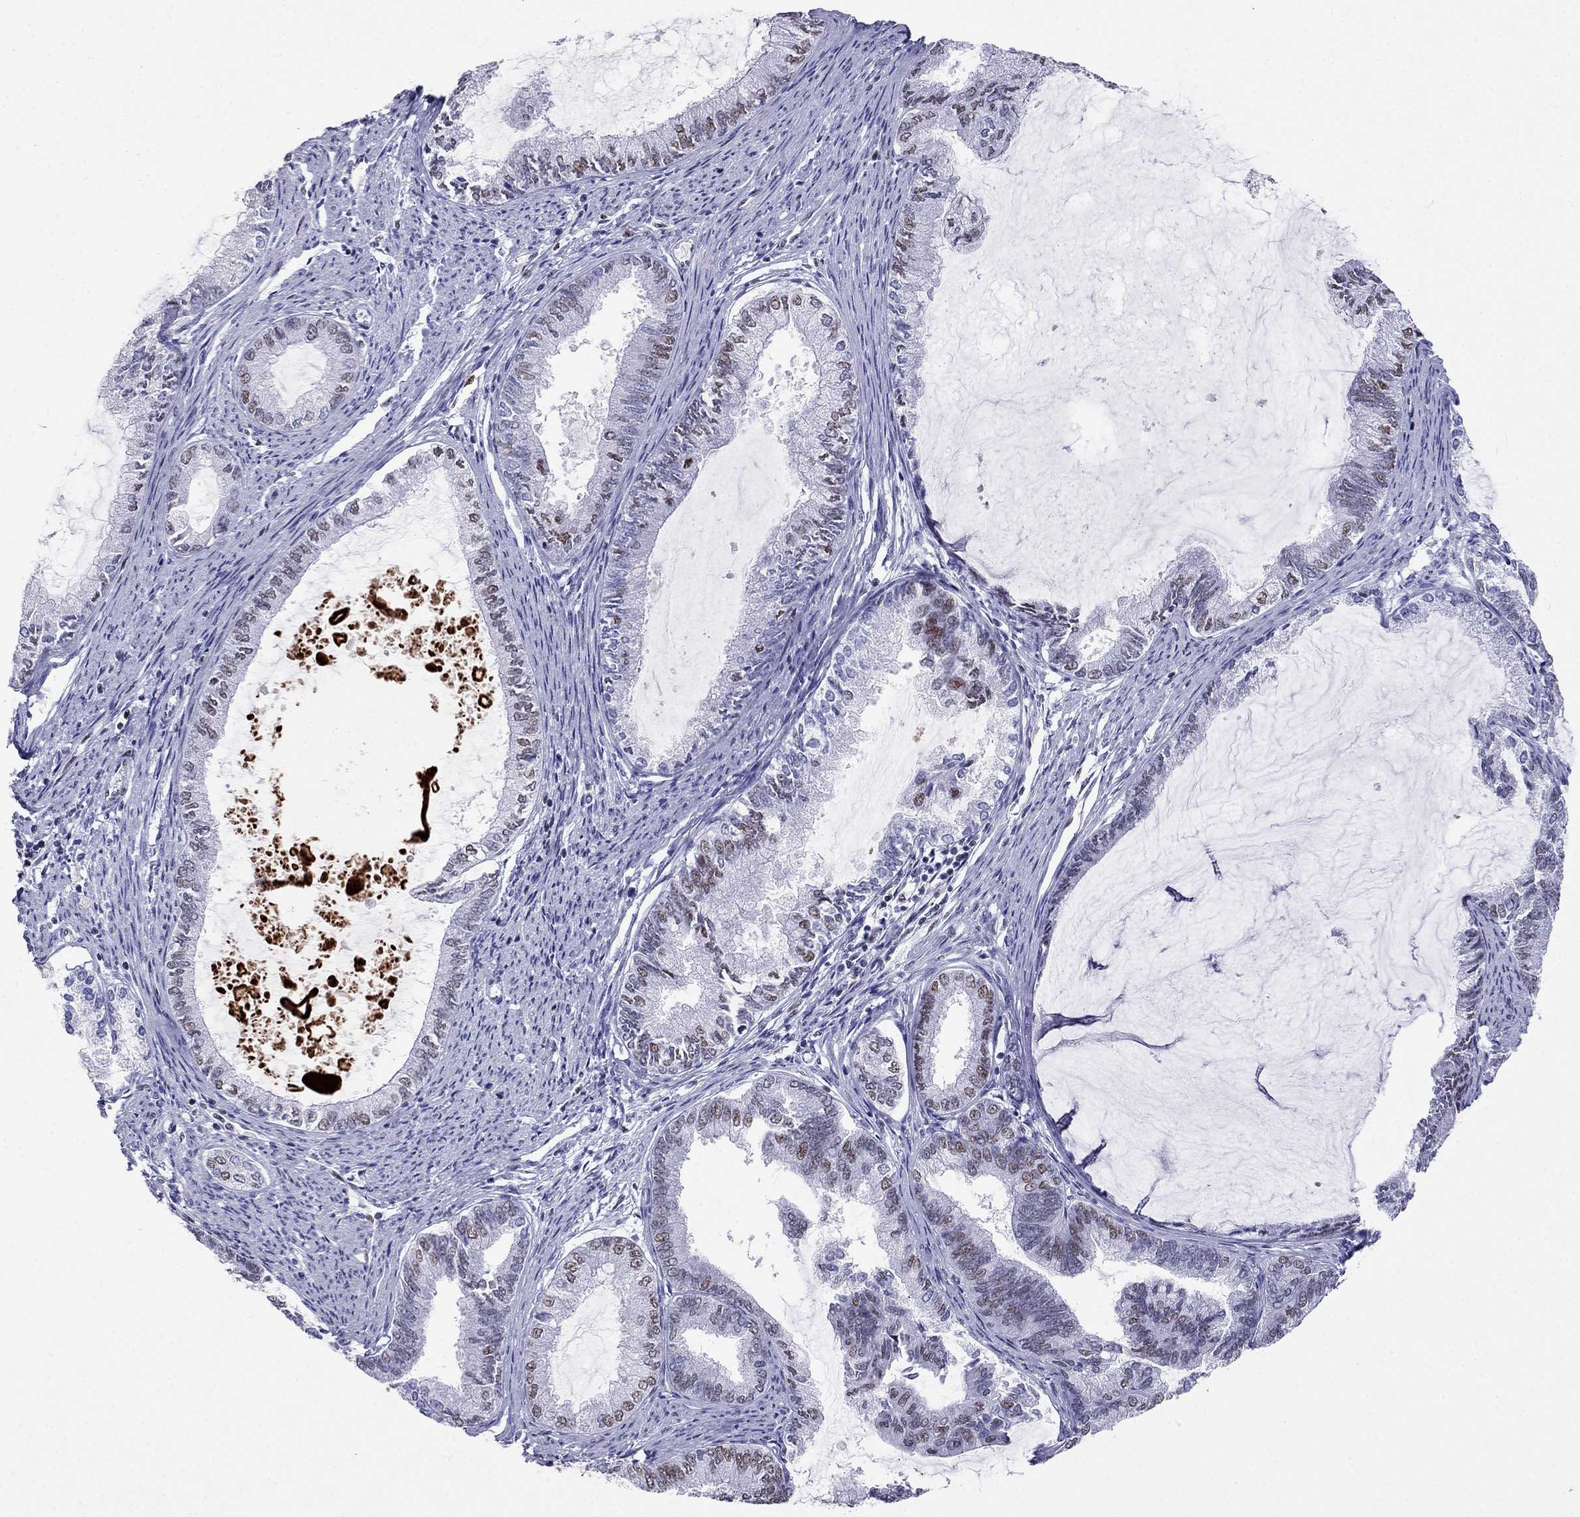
{"staining": {"intensity": "moderate", "quantity": "<25%", "location": "nuclear"}, "tissue": "endometrial cancer", "cell_type": "Tumor cells", "image_type": "cancer", "snomed": [{"axis": "morphology", "description": "Adenocarcinoma, NOS"}, {"axis": "topography", "description": "Endometrium"}], "caption": "DAB immunohistochemical staining of endometrial cancer exhibits moderate nuclear protein expression in about <25% of tumor cells.", "gene": "PPM1G", "patient": {"sex": "female", "age": 86}}